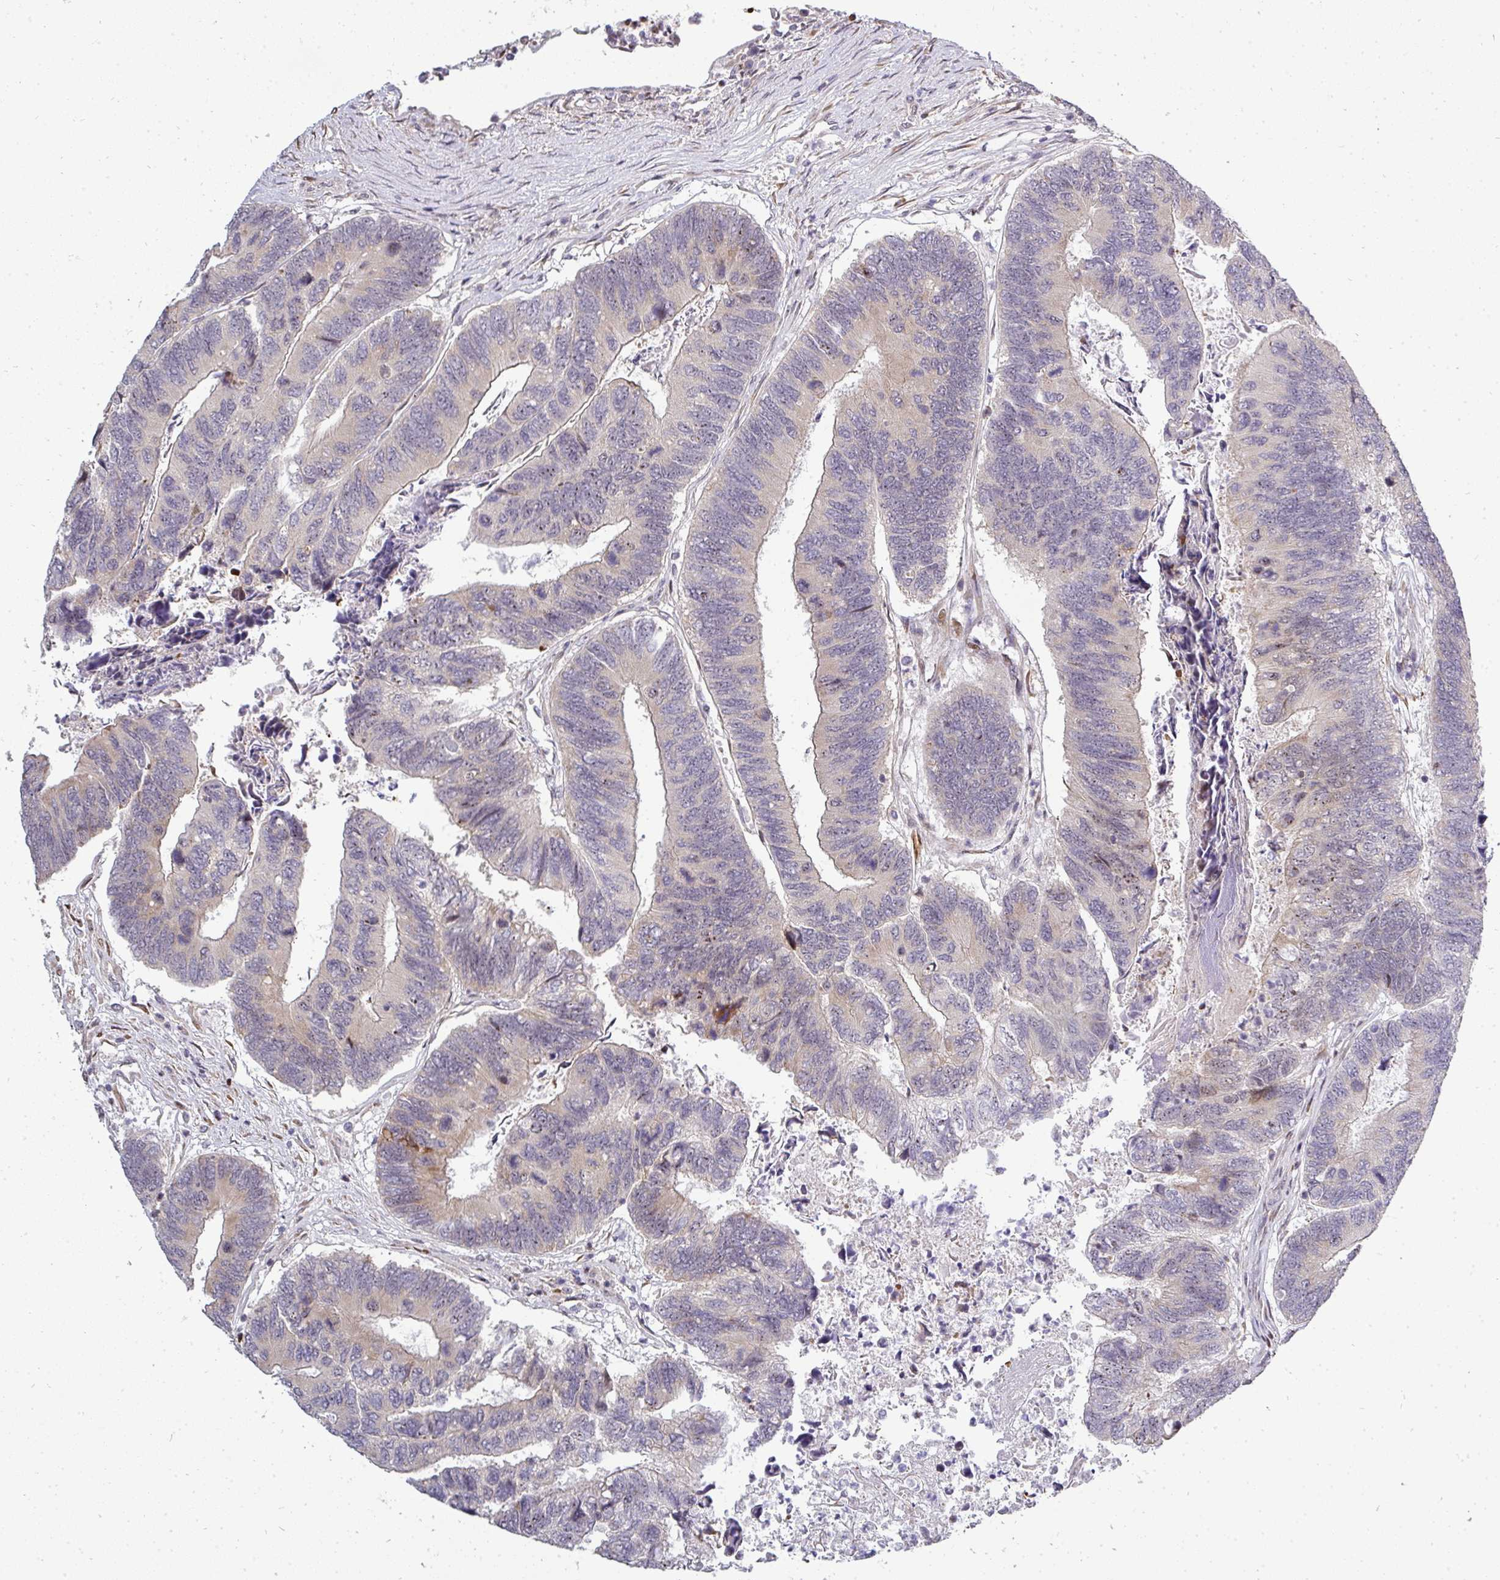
{"staining": {"intensity": "weak", "quantity": "<25%", "location": "cytoplasmic/membranous"}, "tissue": "colorectal cancer", "cell_type": "Tumor cells", "image_type": "cancer", "snomed": [{"axis": "morphology", "description": "Adenocarcinoma, NOS"}, {"axis": "topography", "description": "Colon"}], "caption": "This is an IHC photomicrograph of colorectal adenocarcinoma. There is no staining in tumor cells.", "gene": "PATZ1", "patient": {"sex": "female", "age": 67}}